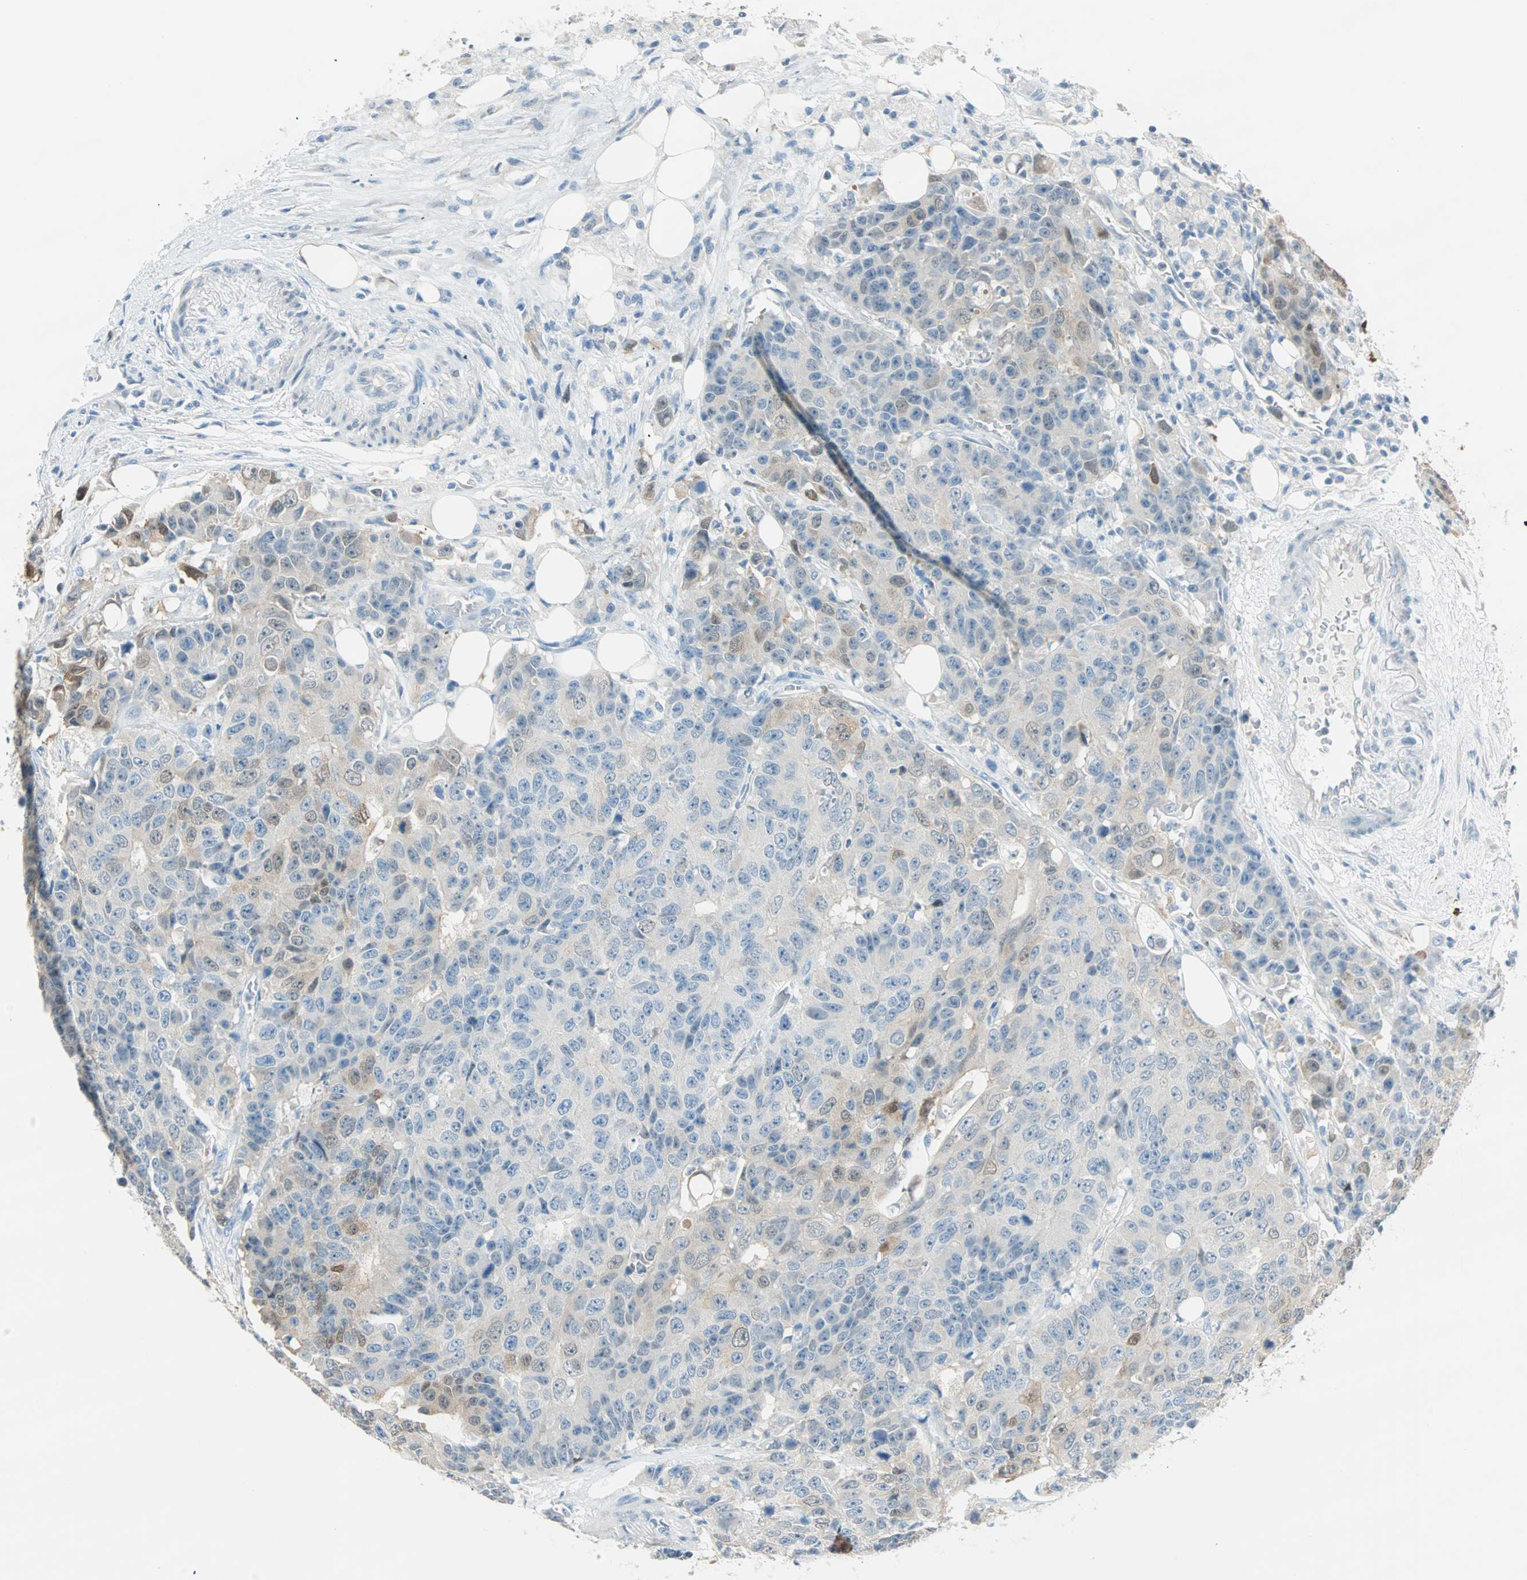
{"staining": {"intensity": "moderate", "quantity": "<25%", "location": "cytoplasmic/membranous,nuclear"}, "tissue": "colorectal cancer", "cell_type": "Tumor cells", "image_type": "cancer", "snomed": [{"axis": "morphology", "description": "Adenocarcinoma, NOS"}, {"axis": "topography", "description": "Colon"}], "caption": "High-magnification brightfield microscopy of colorectal adenocarcinoma stained with DAB (brown) and counterstained with hematoxylin (blue). tumor cells exhibit moderate cytoplasmic/membranous and nuclear staining is appreciated in about<25% of cells. (Stains: DAB in brown, nuclei in blue, Microscopy: brightfield microscopy at high magnification).", "gene": "S100A1", "patient": {"sex": "female", "age": 86}}